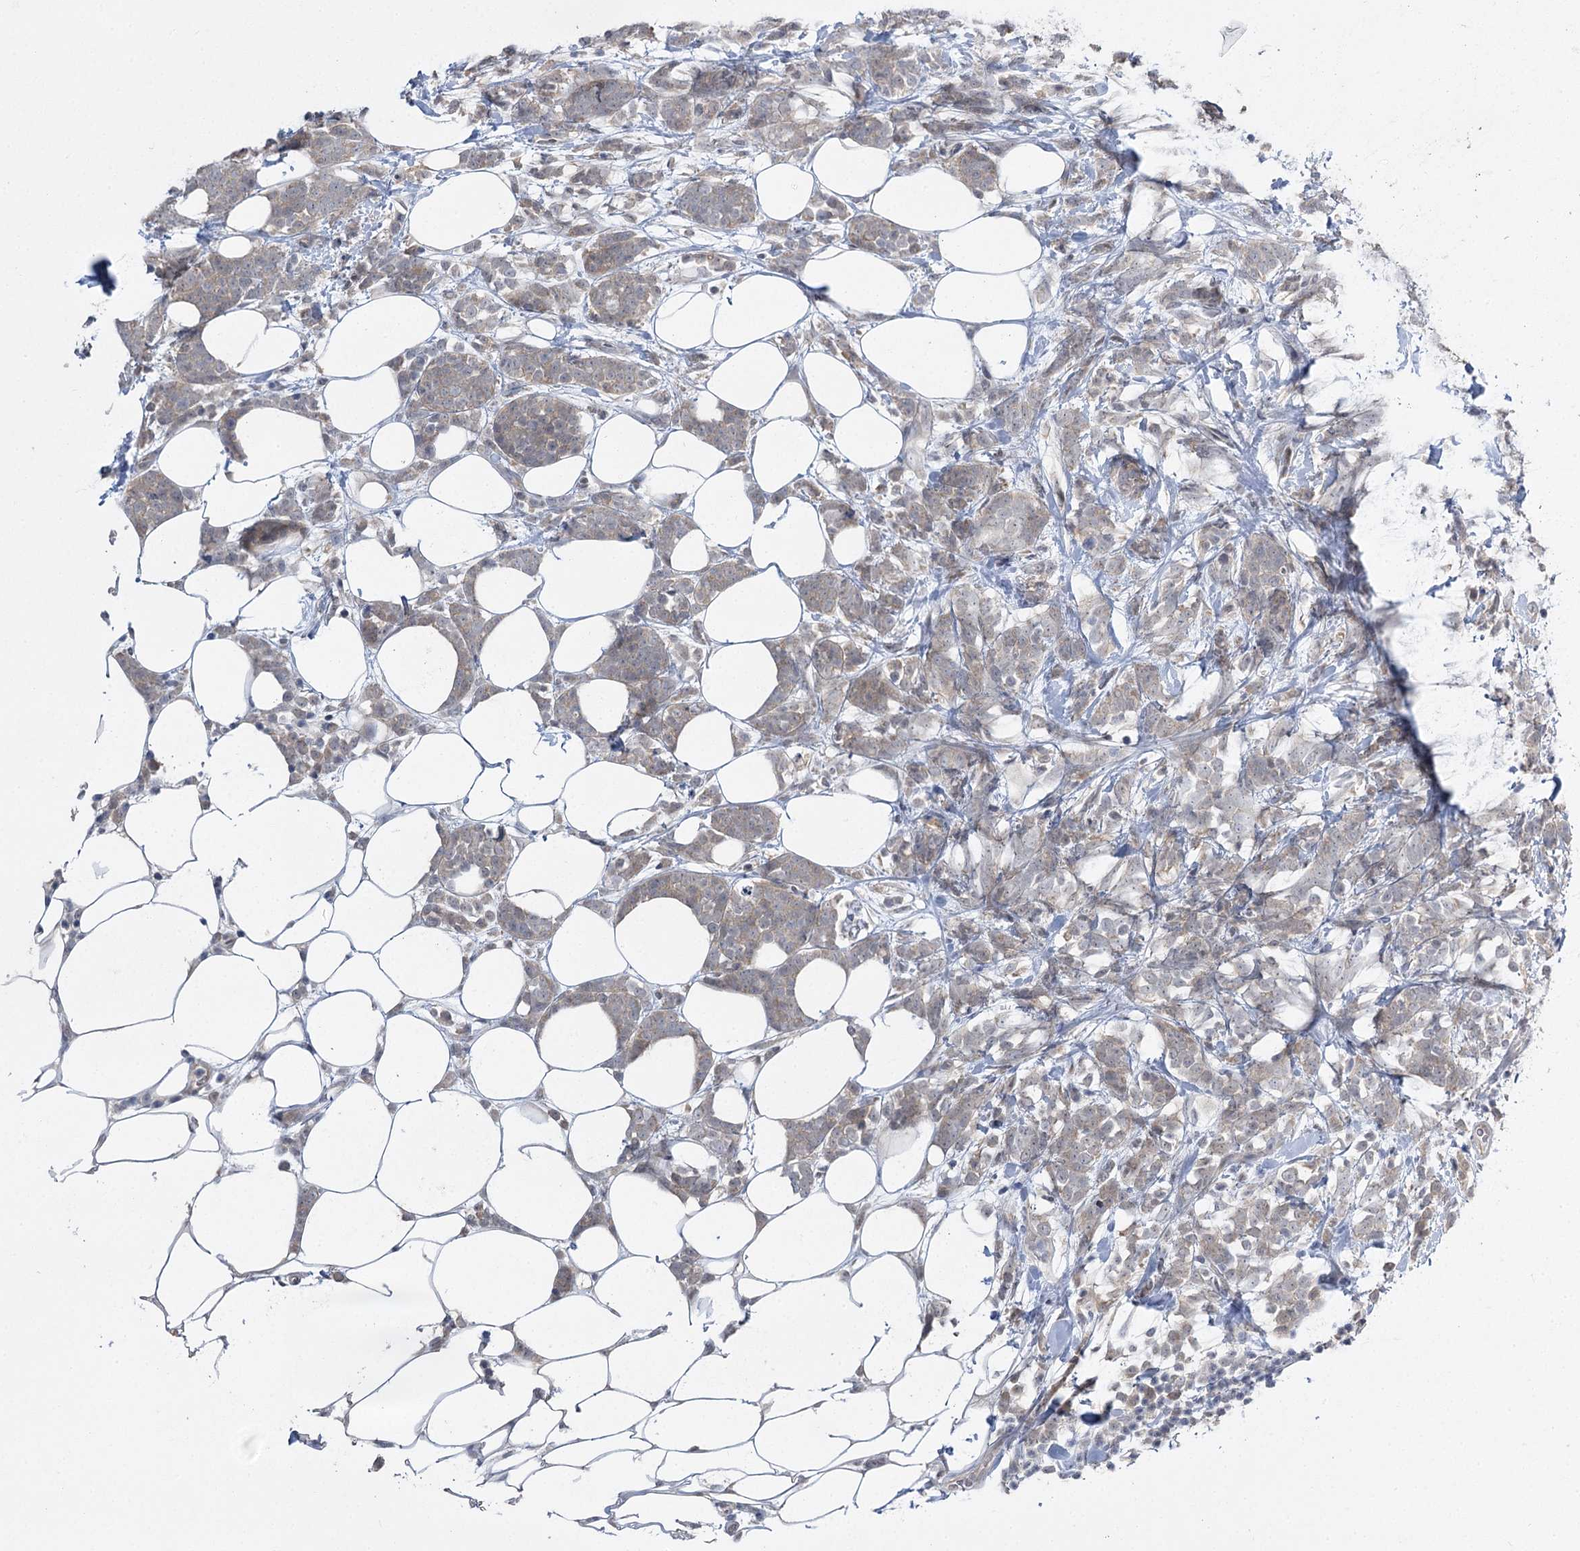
{"staining": {"intensity": "negative", "quantity": "none", "location": "none"}, "tissue": "breast cancer", "cell_type": "Tumor cells", "image_type": "cancer", "snomed": [{"axis": "morphology", "description": "Lobular carcinoma"}, {"axis": "topography", "description": "Breast"}], "caption": "DAB immunohistochemical staining of human breast cancer (lobular carcinoma) demonstrates no significant staining in tumor cells.", "gene": "PHYHIPL", "patient": {"sex": "female", "age": 58}}